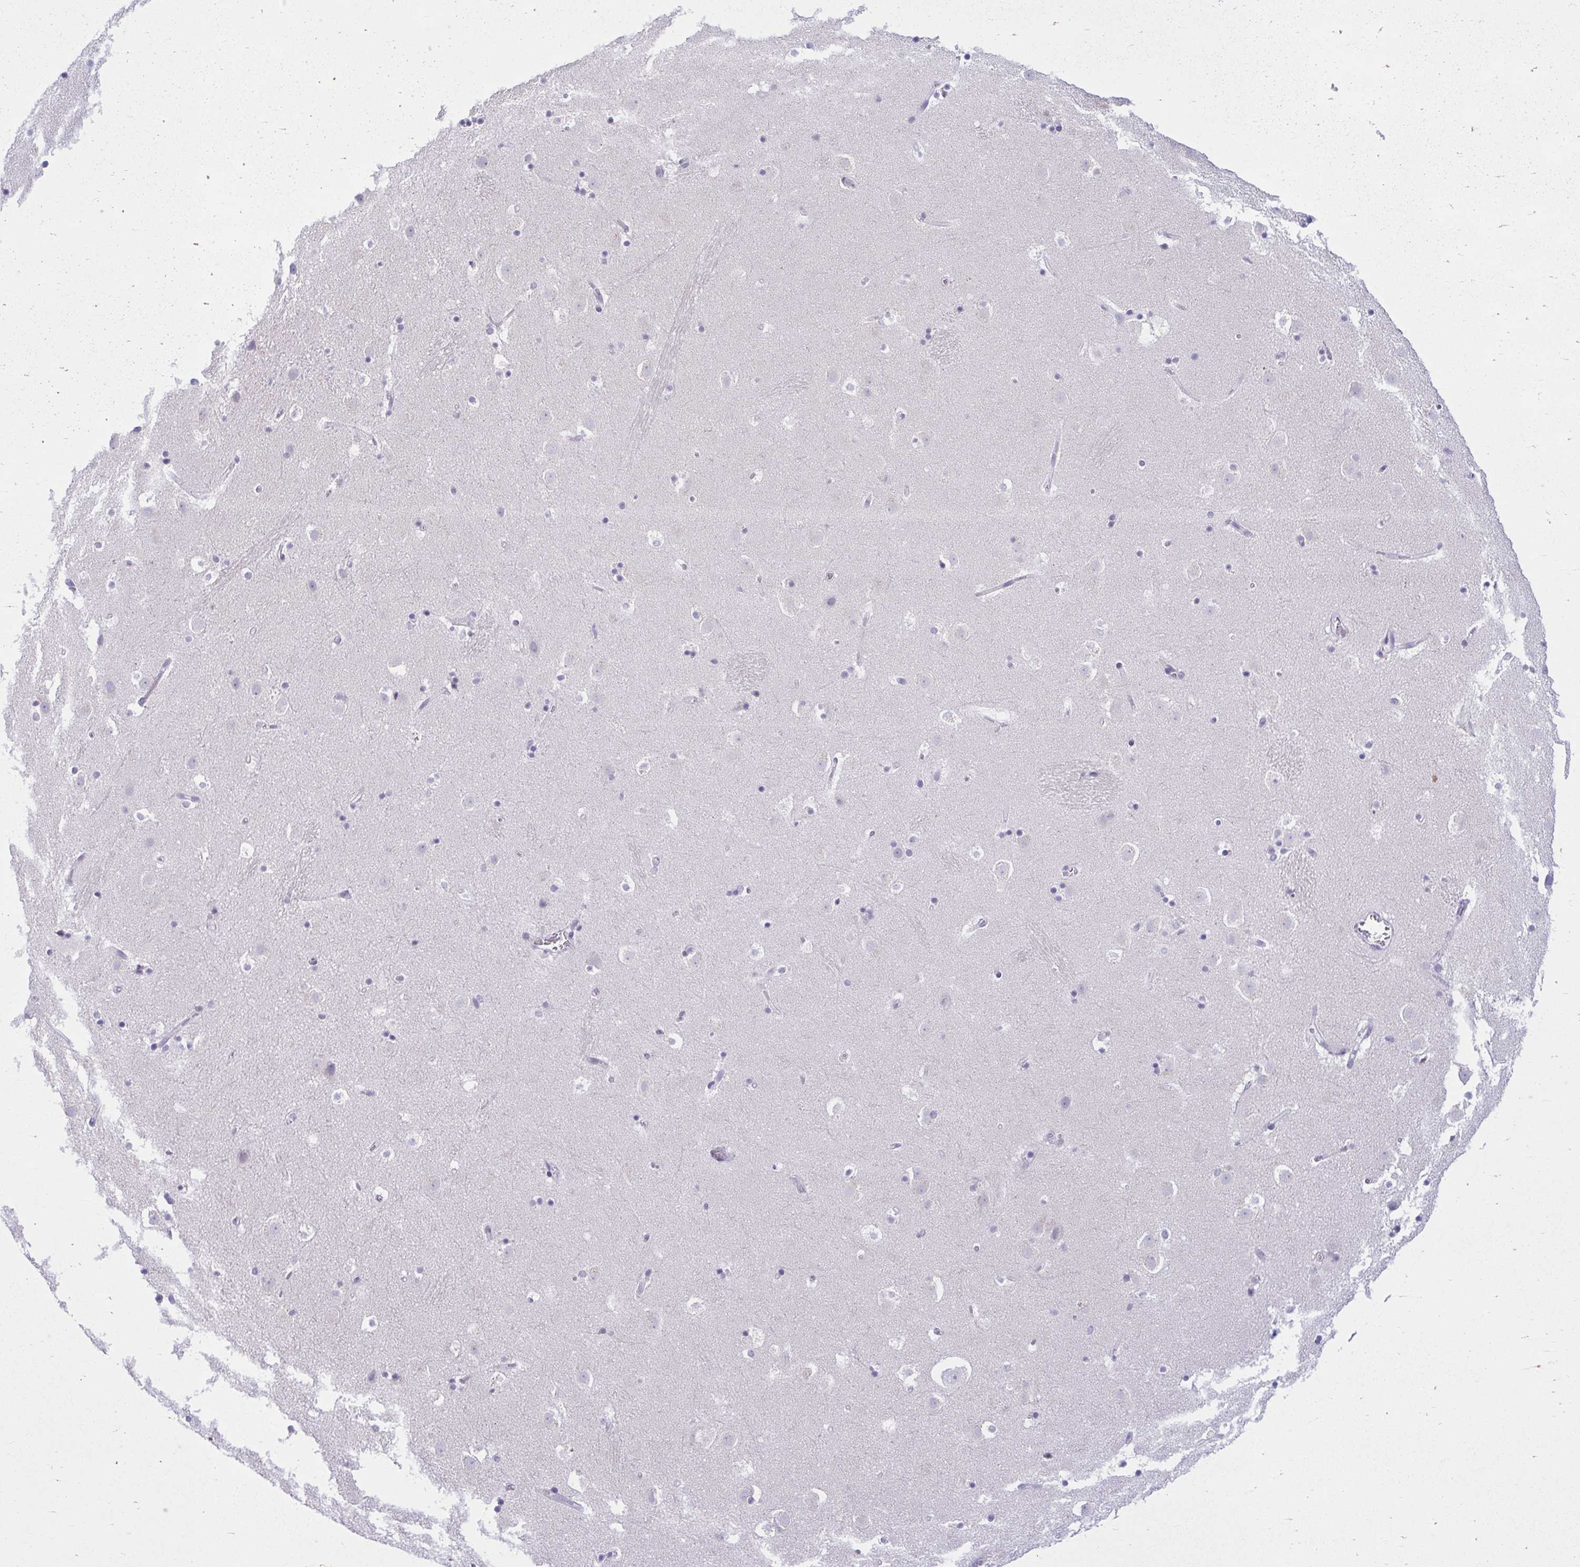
{"staining": {"intensity": "negative", "quantity": "none", "location": "none"}, "tissue": "caudate", "cell_type": "Glial cells", "image_type": "normal", "snomed": [{"axis": "morphology", "description": "Normal tissue, NOS"}, {"axis": "topography", "description": "Lateral ventricle wall"}], "caption": "This micrograph is of normal caudate stained with immunohistochemistry (IHC) to label a protein in brown with the nuclei are counter-stained blue. There is no expression in glial cells. Nuclei are stained in blue.", "gene": "CEP120", "patient": {"sex": "male", "age": 37}}